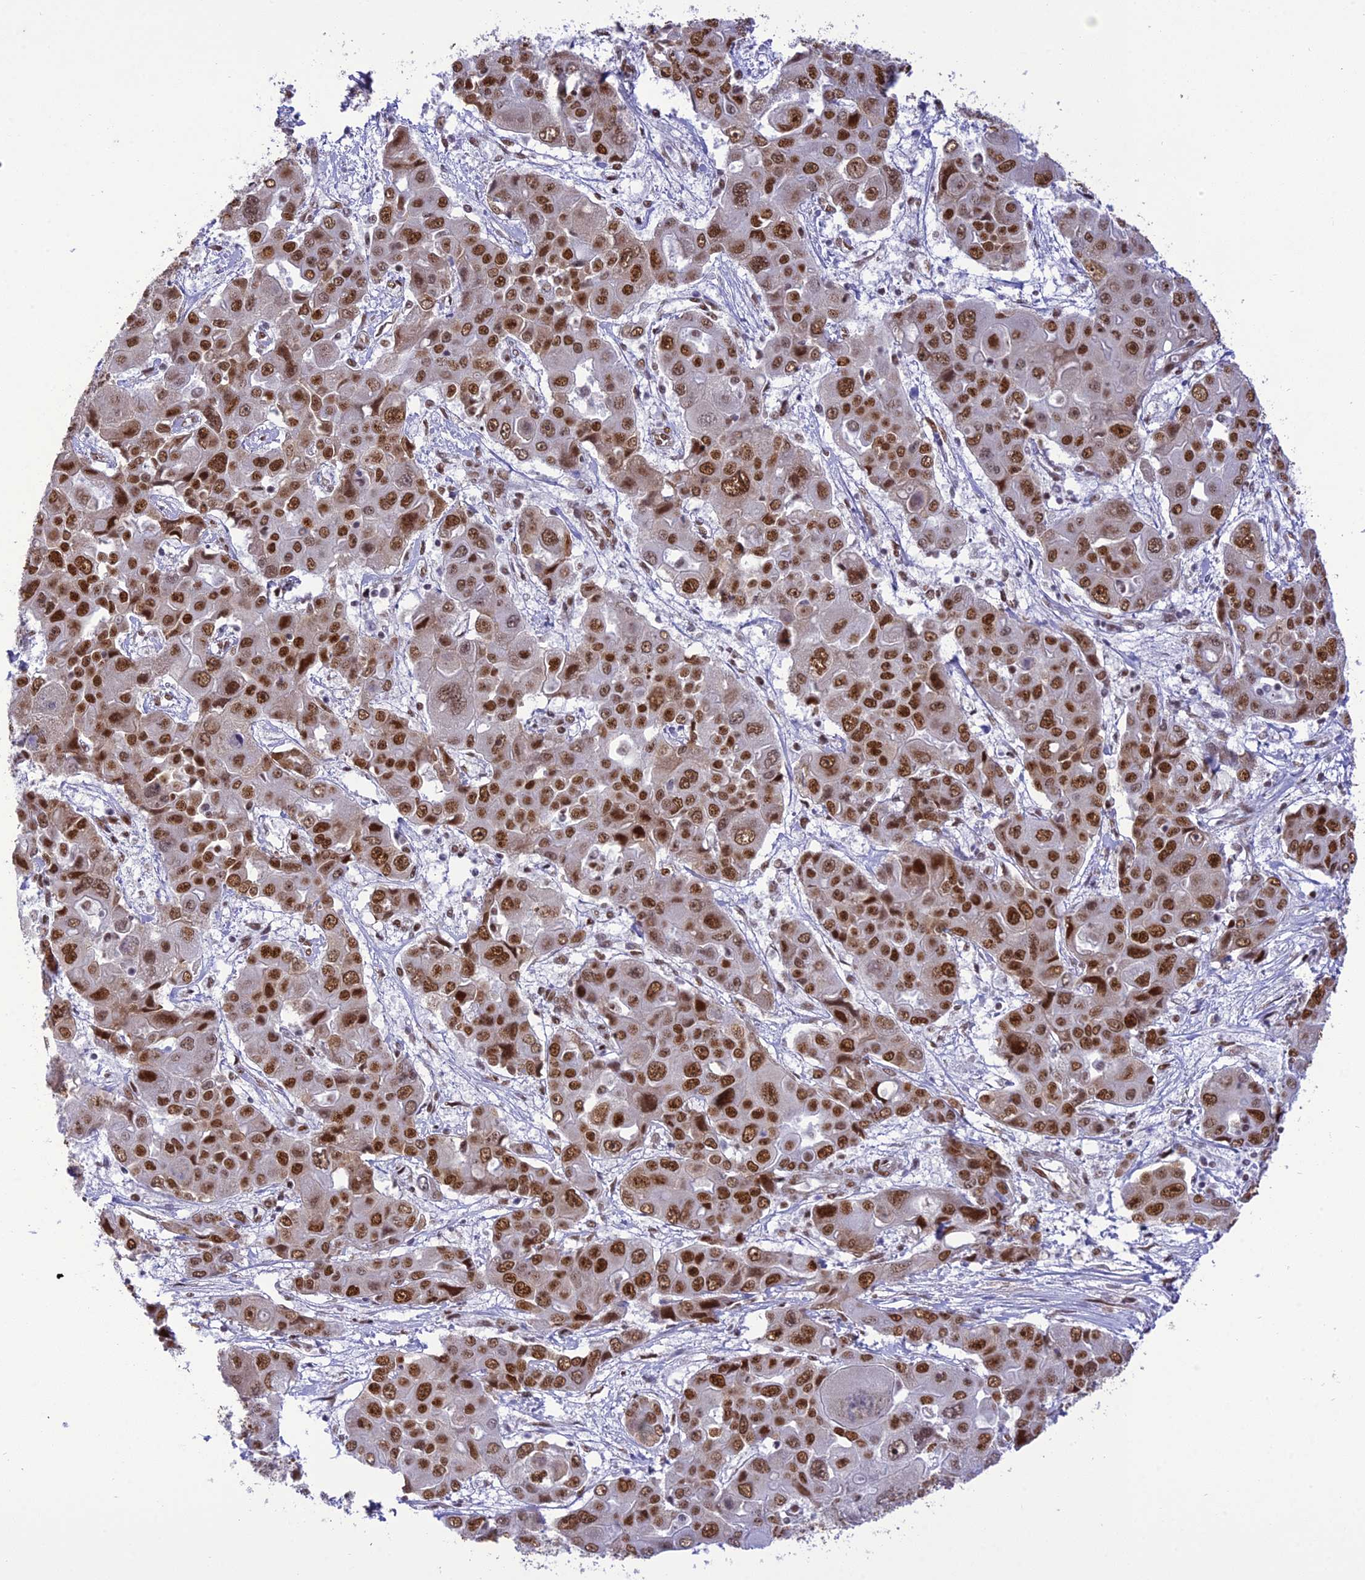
{"staining": {"intensity": "strong", "quantity": ">75%", "location": "nuclear"}, "tissue": "liver cancer", "cell_type": "Tumor cells", "image_type": "cancer", "snomed": [{"axis": "morphology", "description": "Cholangiocarcinoma"}, {"axis": "topography", "description": "Liver"}], "caption": "A high amount of strong nuclear staining is appreciated in about >75% of tumor cells in liver cholangiocarcinoma tissue.", "gene": "DDX1", "patient": {"sex": "male", "age": 67}}